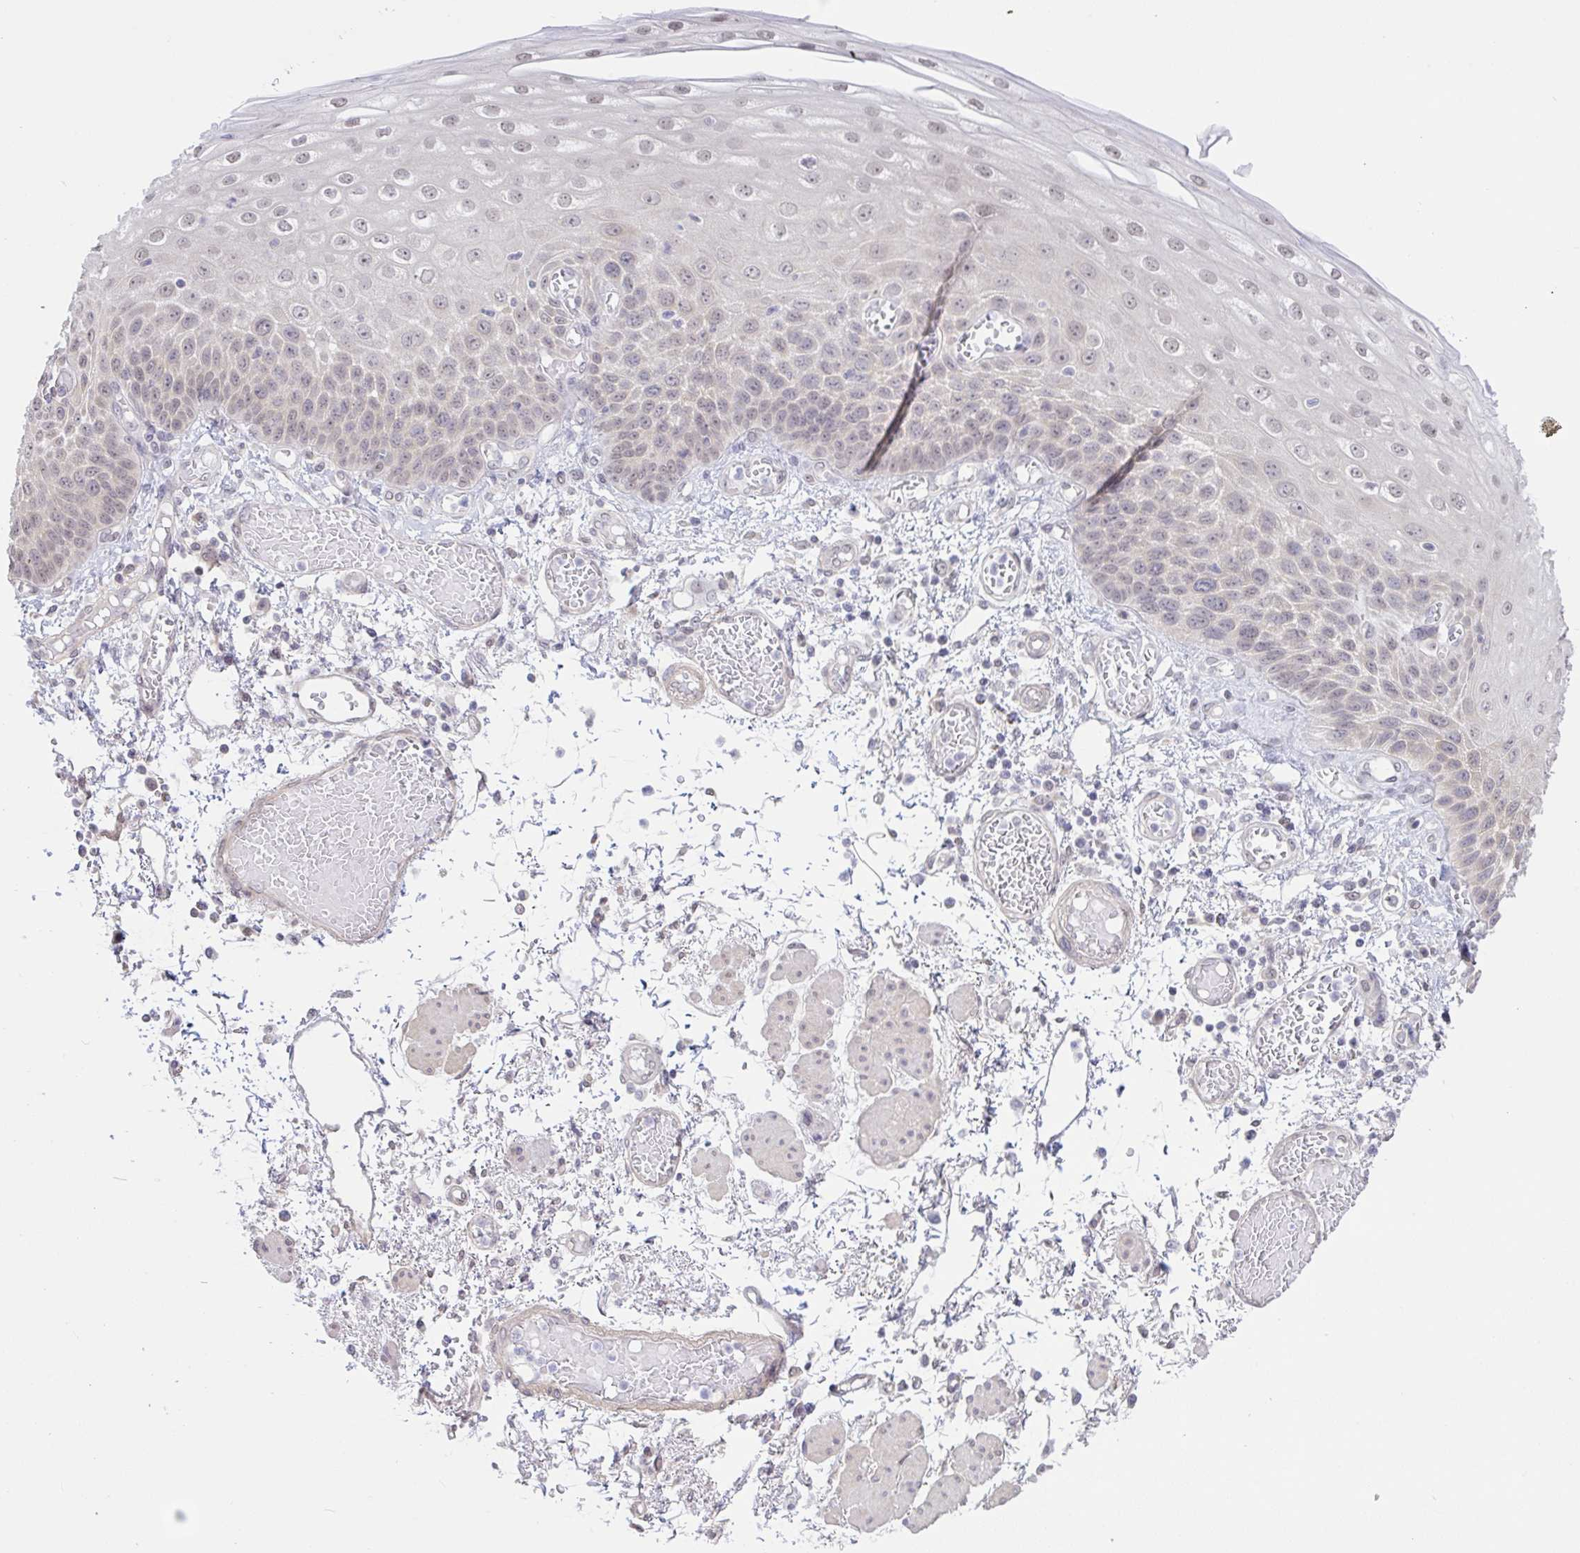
{"staining": {"intensity": "weak", "quantity": "<25%", "location": "nuclear"}, "tissue": "esophagus", "cell_type": "Squamous epithelial cells", "image_type": "normal", "snomed": [{"axis": "morphology", "description": "Normal tissue, NOS"}, {"axis": "morphology", "description": "Adenocarcinoma, NOS"}, {"axis": "topography", "description": "Esophagus"}], "caption": "The micrograph reveals no staining of squamous epithelial cells in benign esophagus.", "gene": "HYPK", "patient": {"sex": "male", "age": 81}}